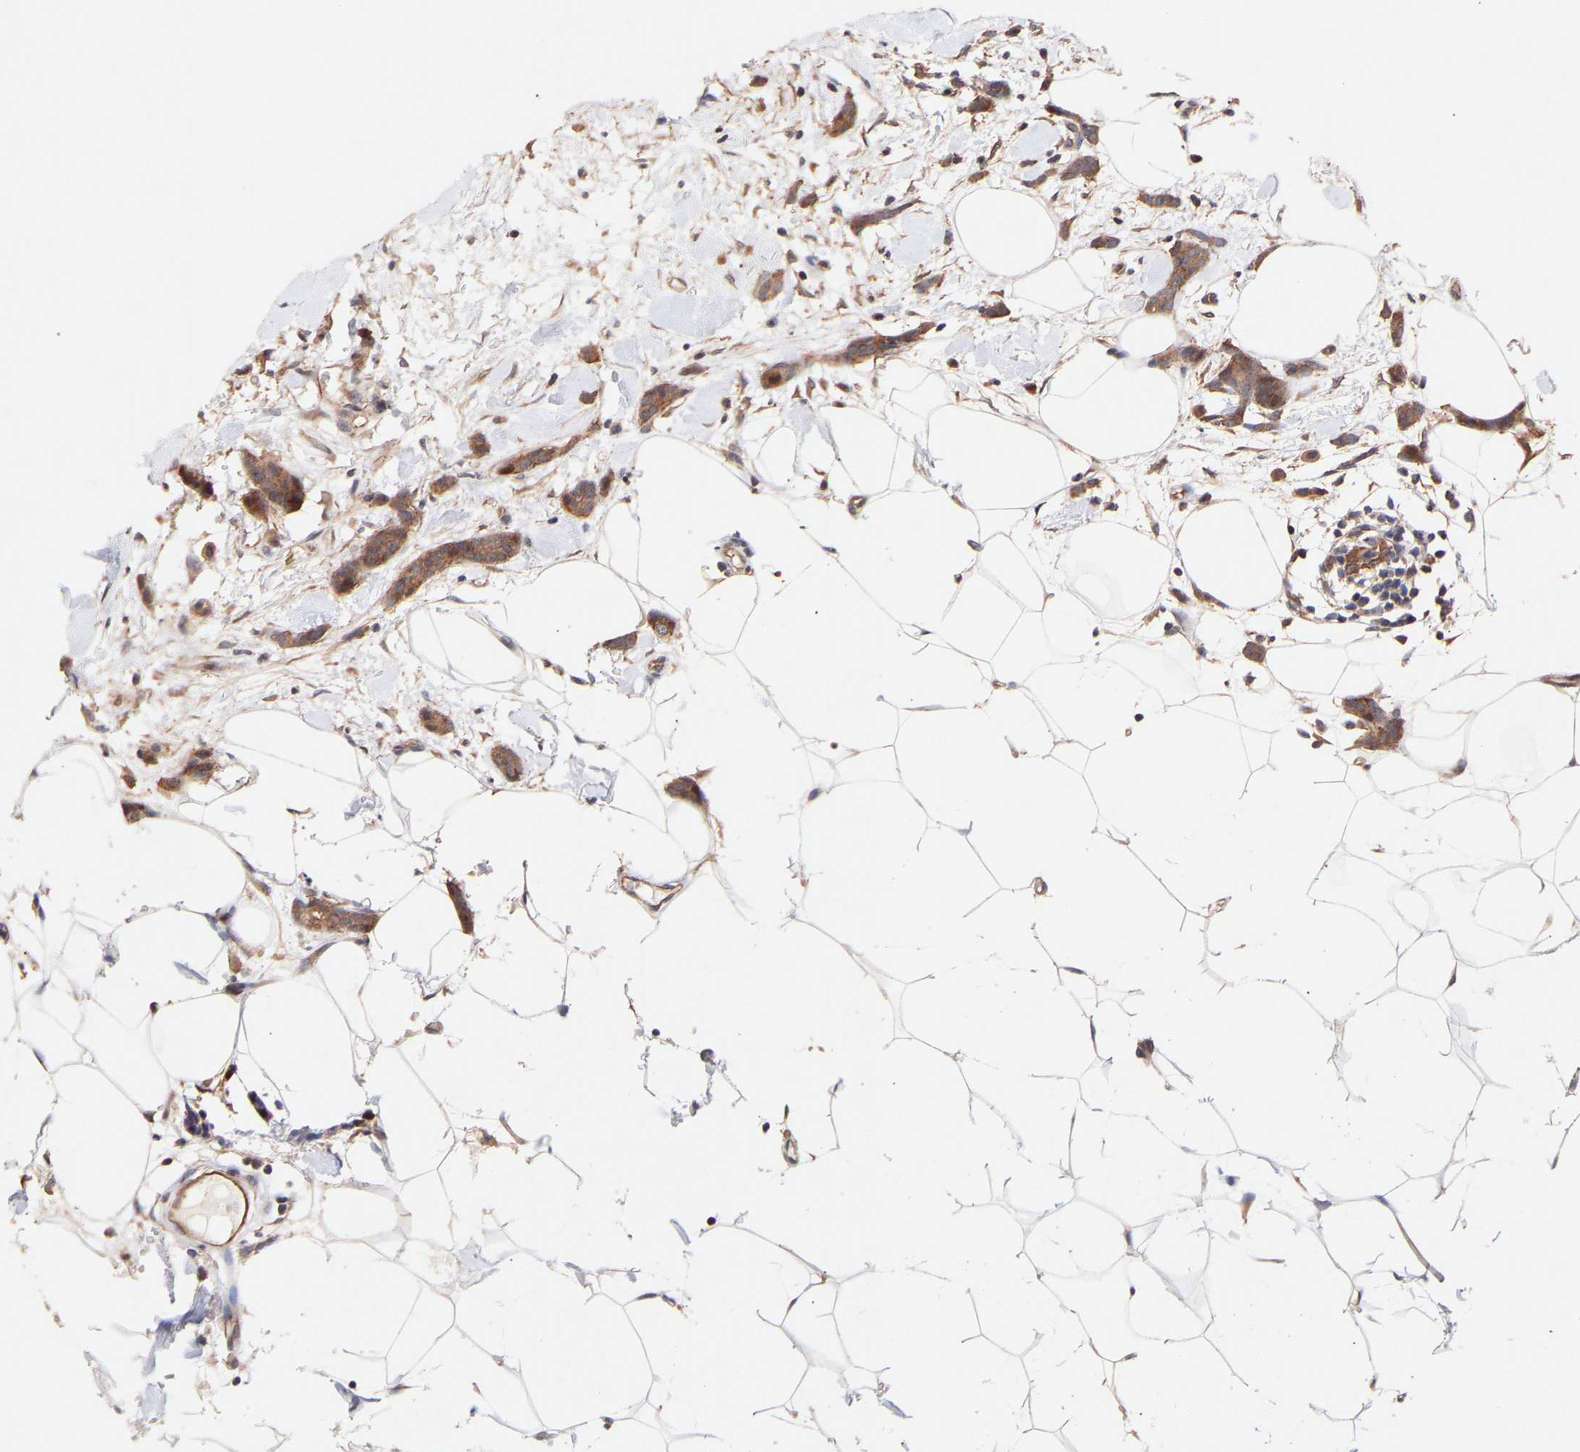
{"staining": {"intensity": "moderate", "quantity": ">75%", "location": "cytoplasmic/membranous"}, "tissue": "breast cancer", "cell_type": "Tumor cells", "image_type": "cancer", "snomed": [{"axis": "morphology", "description": "Lobular carcinoma"}, {"axis": "topography", "description": "Skin"}, {"axis": "topography", "description": "Breast"}], "caption": "Immunohistochemical staining of breast cancer (lobular carcinoma) displays moderate cytoplasmic/membranous protein positivity in about >75% of tumor cells.", "gene": "PDLIM5", "patient": {"sex": "female", "age": 46}}